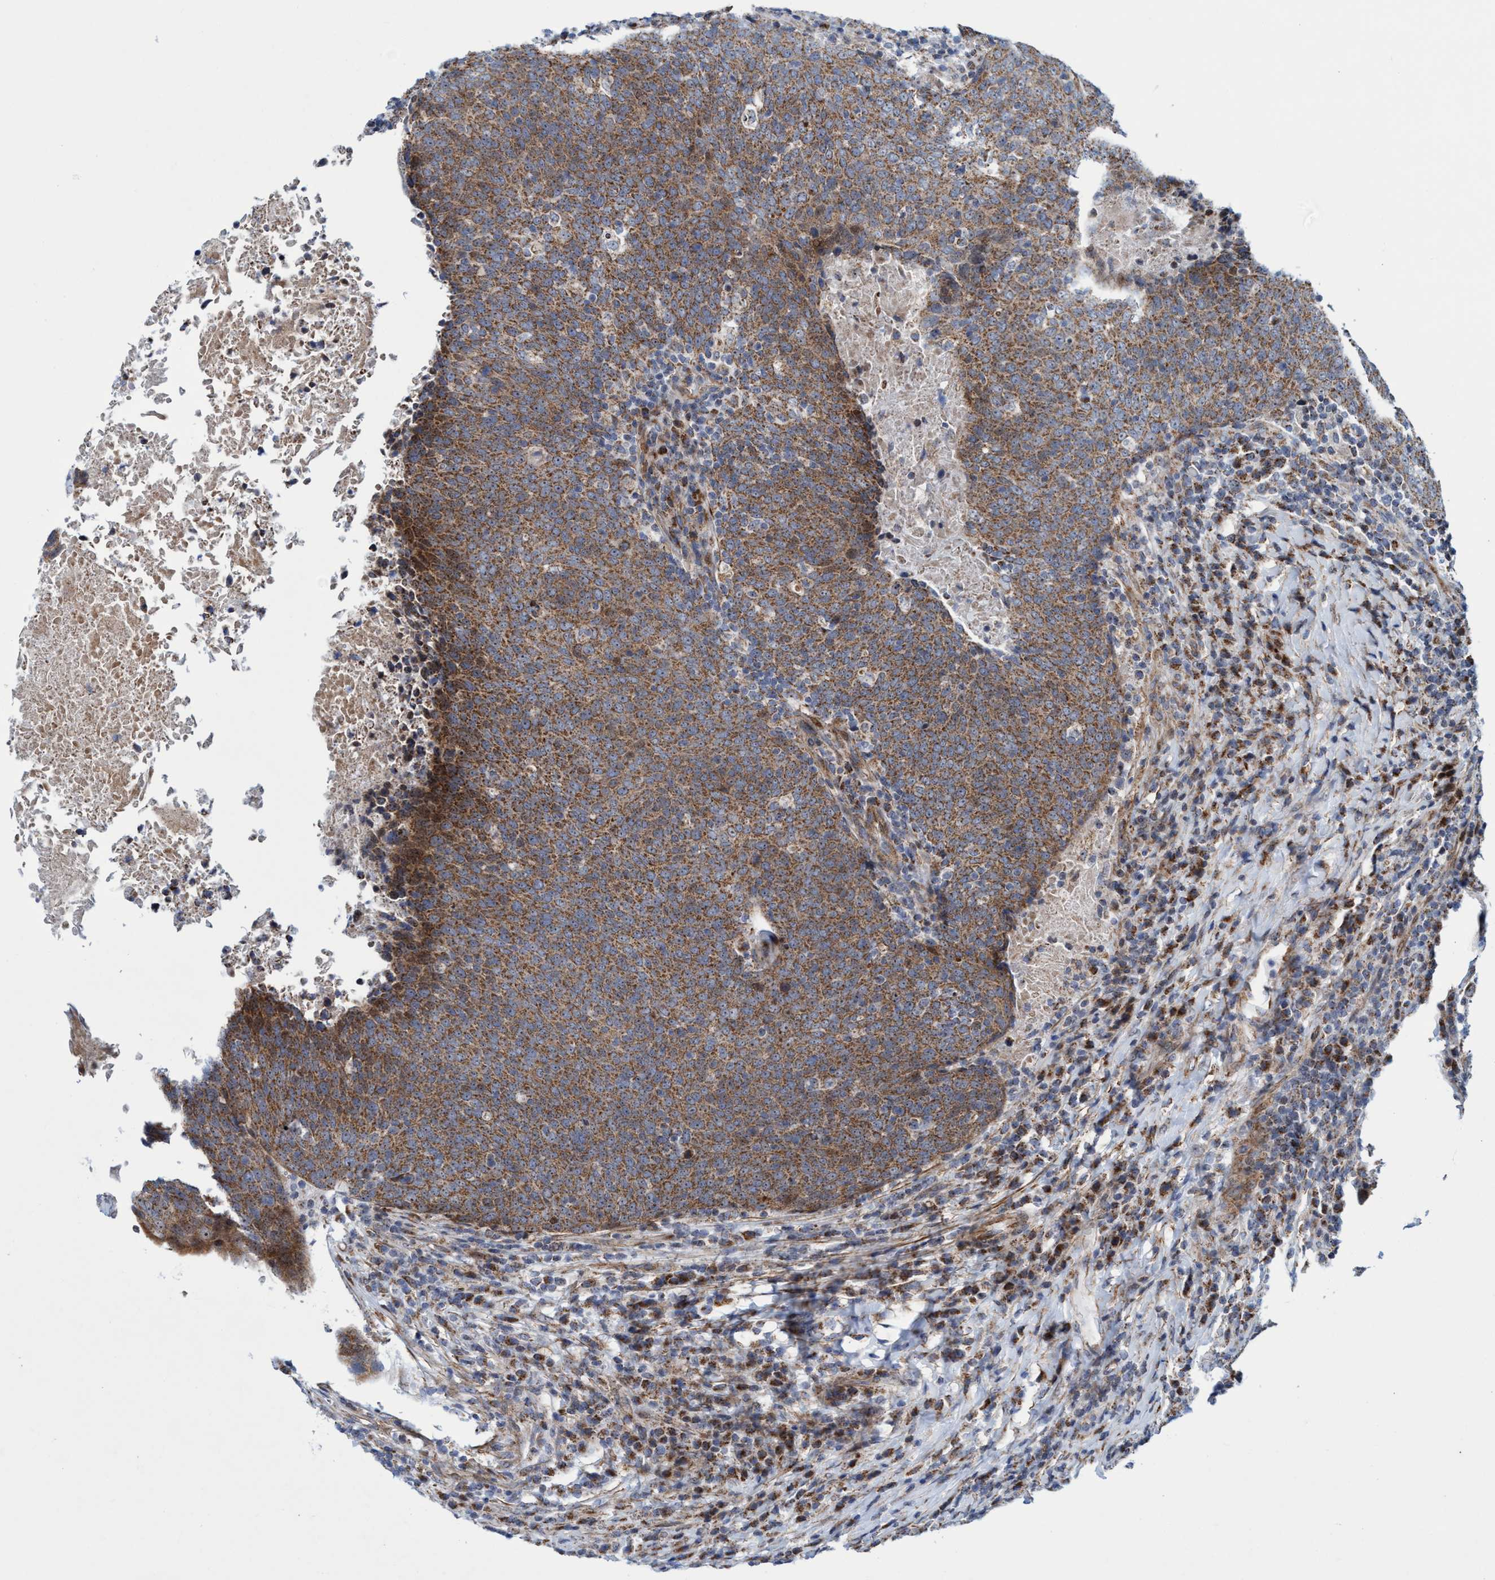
{"staining": {"intensity": "moderate", "quantity": ">75%", "location": "cytoplasmic/membranous"}, "tissue": "head and neck cancer", "cell_type": "Tumor cells", "image_type": "cancer", "snomed": [{"axis": "morphology", "description": "Squamous cell carcinoma, NOS"}, {"axis": "morphology", "description": "Squamous cell carcinoma, metastatic, NOS"}, {"axis": "topography", "description": "Lymph node"}, {"axis": "topography", "description": "Head-Neck"}], "caption": "Moderate cytoplasmic/membranous positivity is present in approximately >75% of tumor cells in squamous cell carcinoma (head and neck).", "gene": "POLR1F", "patient": {"sex": "male", "age": 62}}